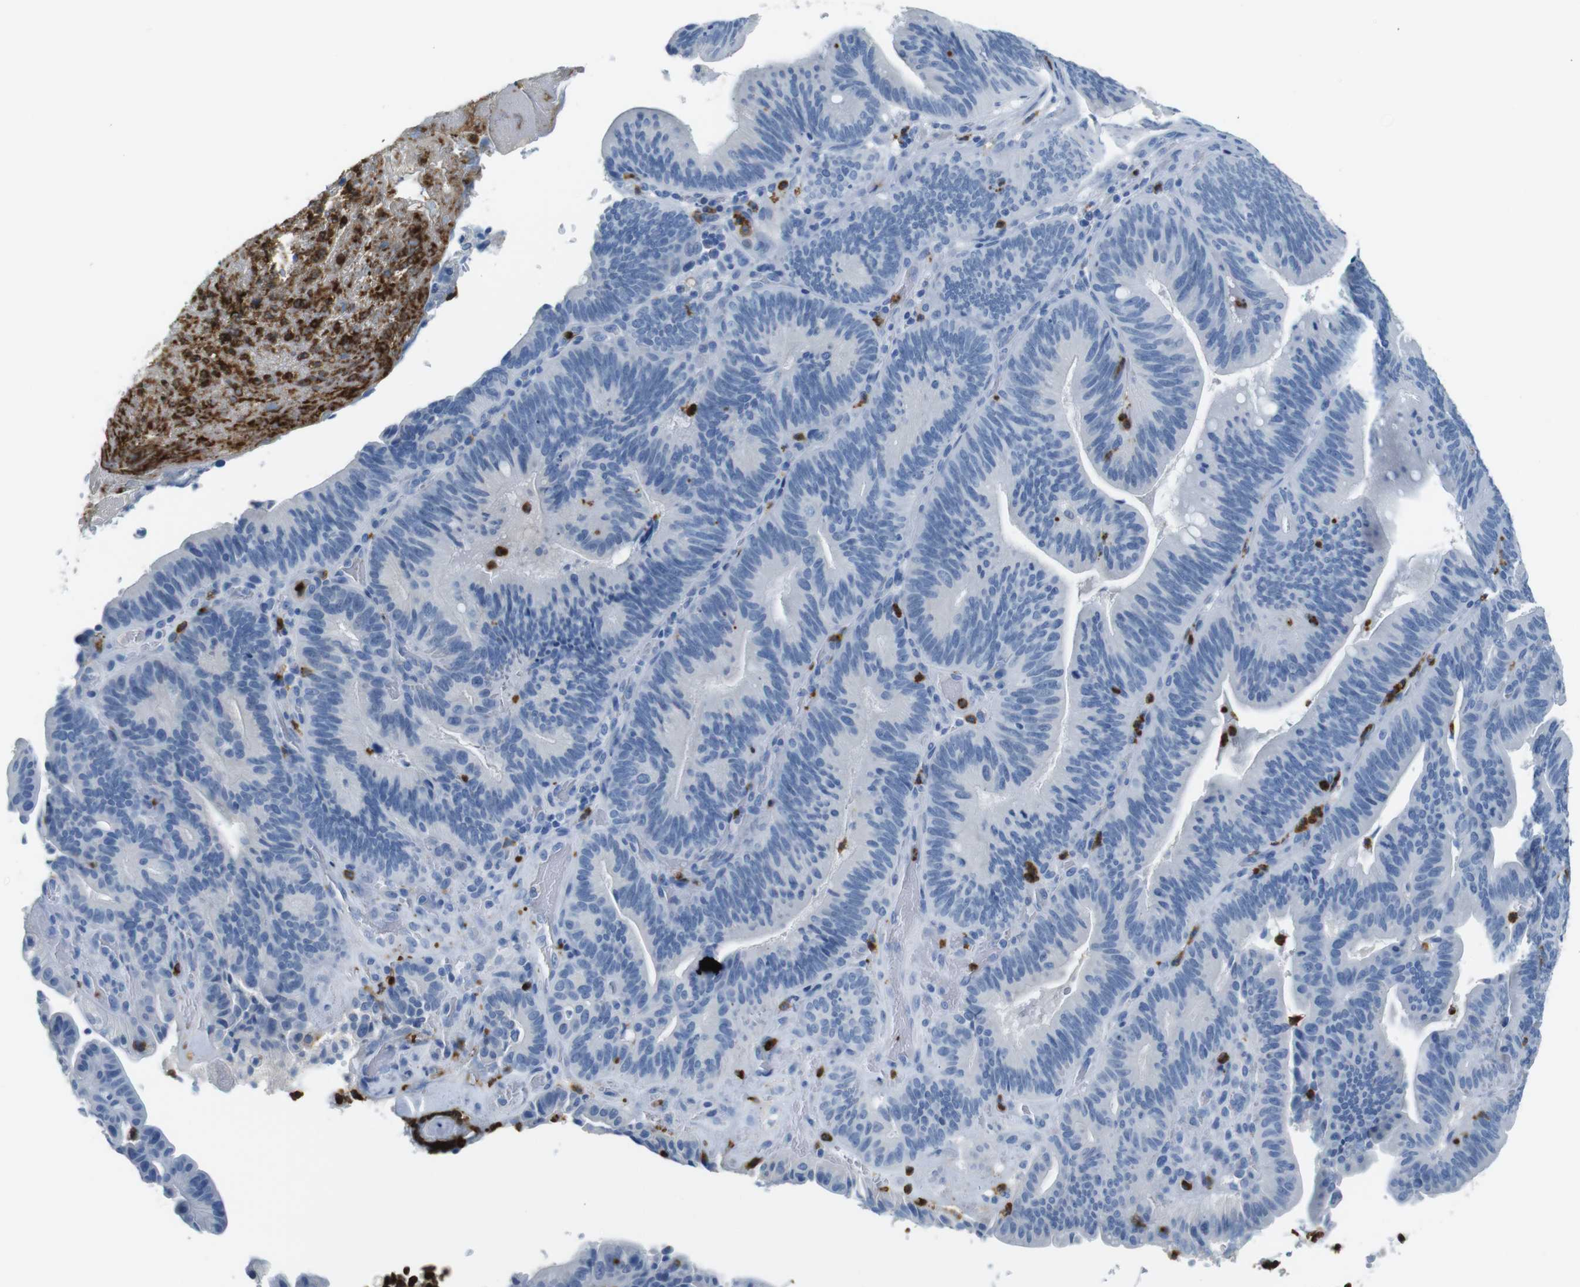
{"staining": {"intensity": "negative", "quantity": "none", "location": "none"}, "tissue": "pancreatic cancer", "cell_type": "Tumor cells", "image_type": "cancer", "snomed": [{"axis": "morphology", "description": "Adenocarcinoma, NOS"}, {"axis": "topography", "description": "Pancreas"}], "caption": "This is an IHC histopathology image of pancreatic cancer (adenocarcinoma). There is no expression in tumor cells.", "gene": "MCEMP1", "patient": {"sex": "male", "age": 82}}